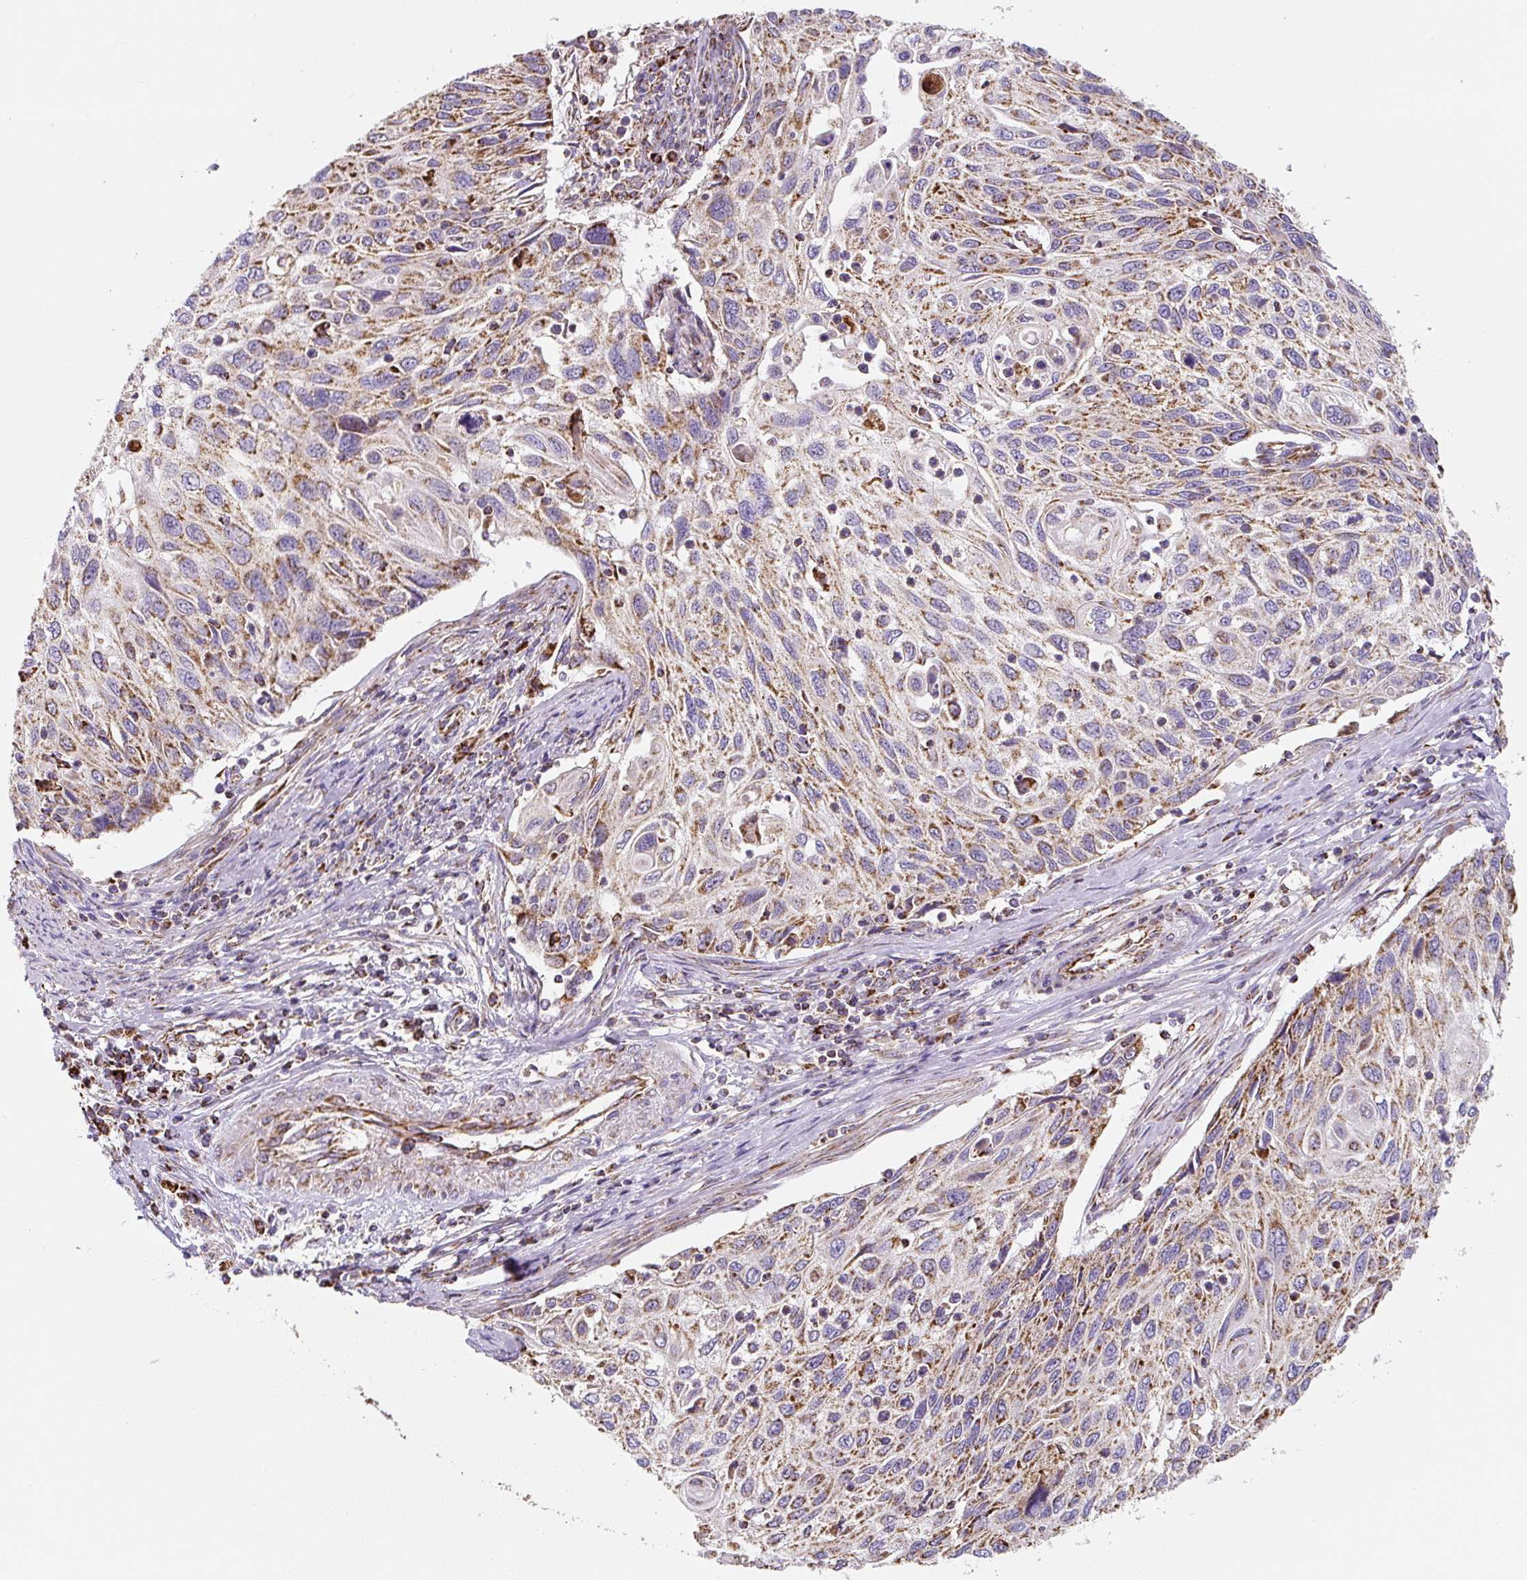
{"staining": {"intensity": "strong", "quantity": ">75%", "location": "cytoplasmic/membranous"}, "tissue": "cervical cancer", "cell_type": "Tumor cells", "image_type": "cancer", "snomed": [{"axis": "morphology", "description": "Squamous cell carcinoma, NOS"}, {"axis": "topography", "description": "Cervix"}], "caption": "This is an image of immunohistochemistry (IHC) staining of squamous cell carcinoma (cervical), which shows strong positivity in the cytoplasmic/membranous of tumor cells.", "gene": "MT-CO2", "patient": {"sex": "female", "age": 70}}